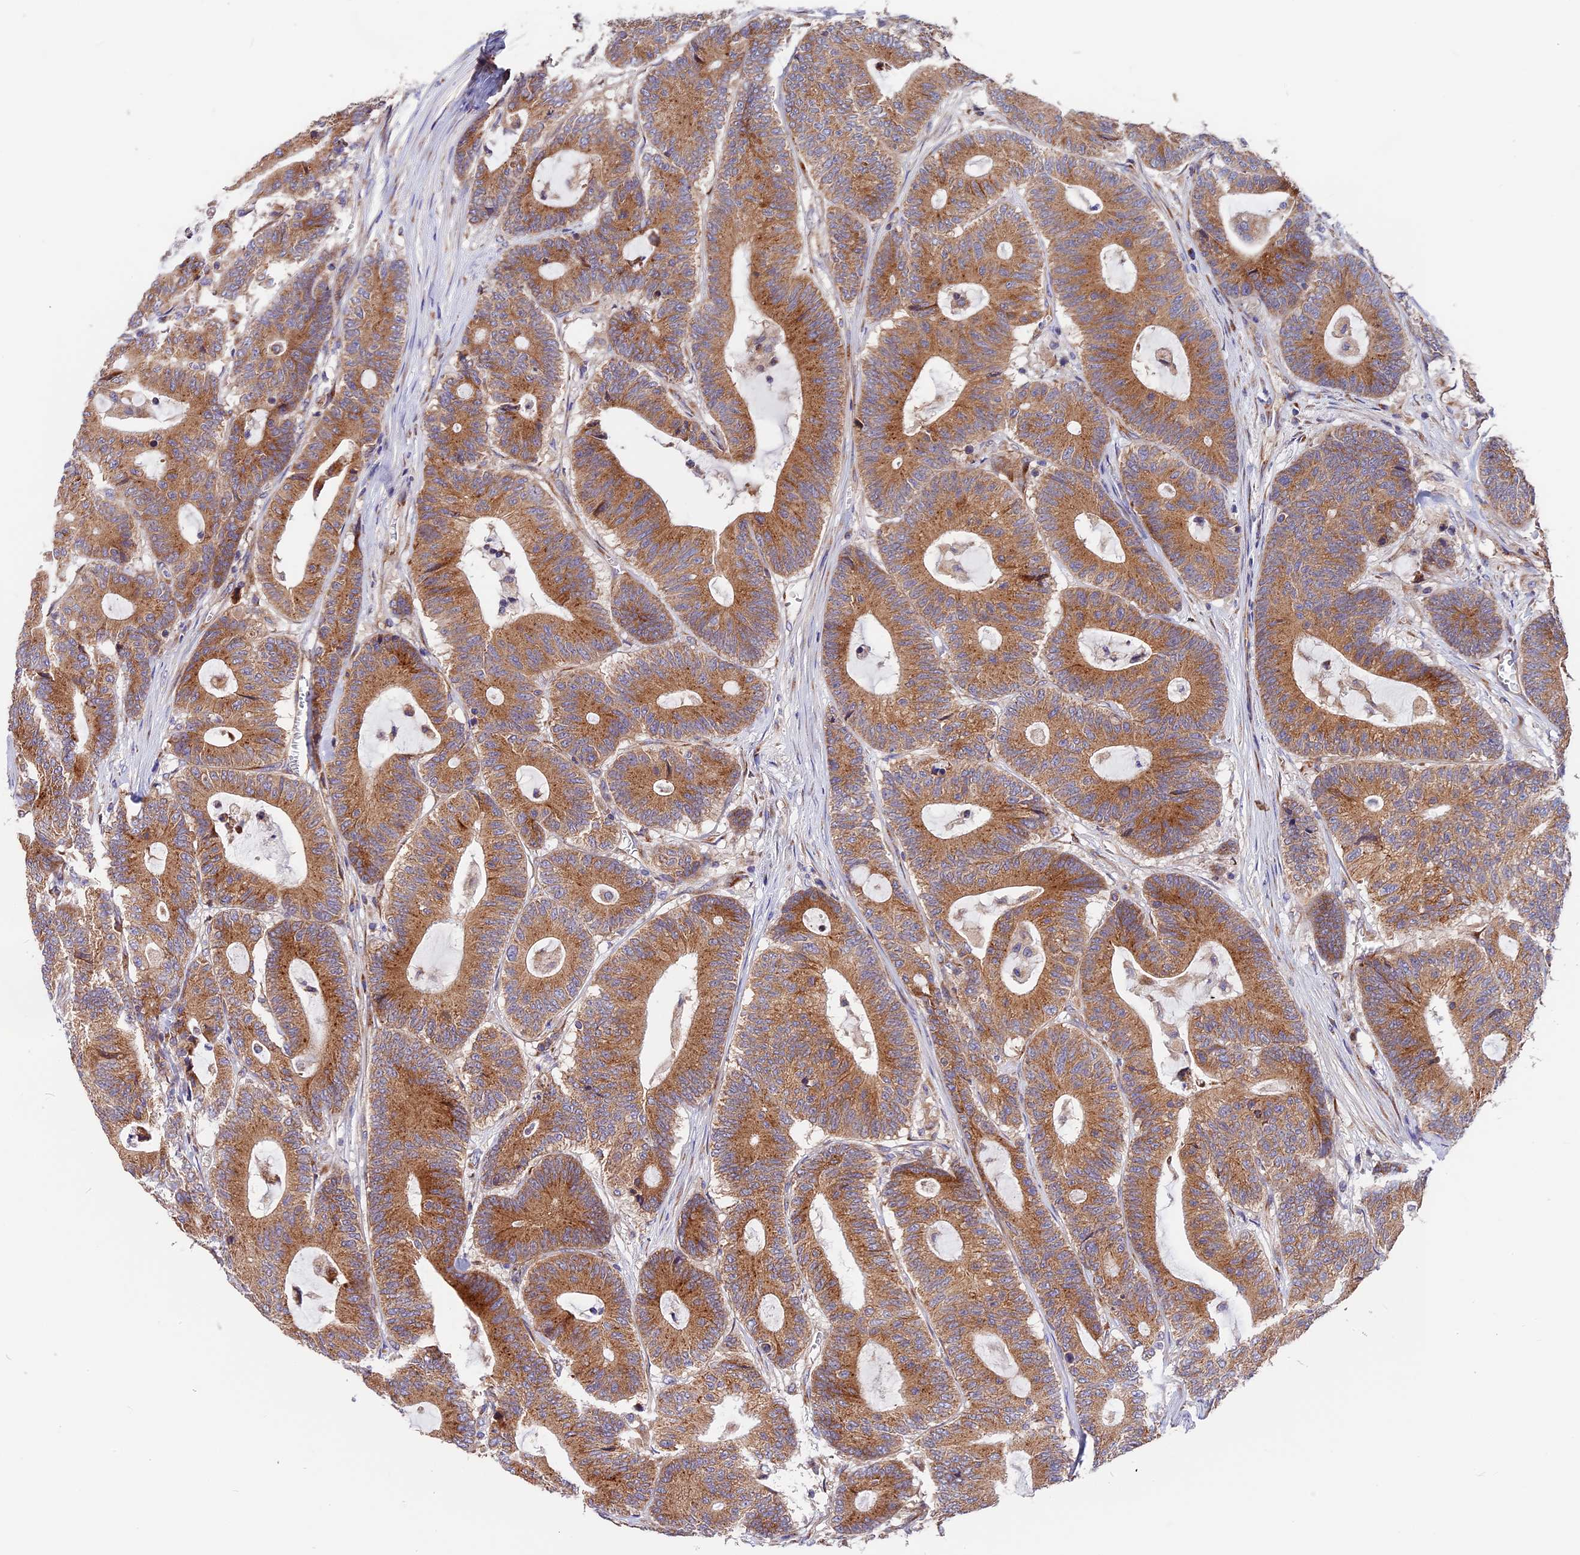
{"staining": {"intensity": "moderate", "quantity": ">75%", "location": "cytoplasmic/membranous"}, "tissue": "colorectal cancer", "cell_type": "Tumor cells", "image_type": "cancer", "snomed": [{"axis": "morphology", "description": "Adenocarcinoma, NOS"}, {"axis": "topography", "description": "Colon"}], "caption": "Human adenocarcinoma (colorectal) stained for a protein (brown) exhibits moderate cytoplasmic/membranous positive expression in approximately >75% of tumor cells.", "gene": "MRAS", "patient": {"sex": "female", "age": 84}}